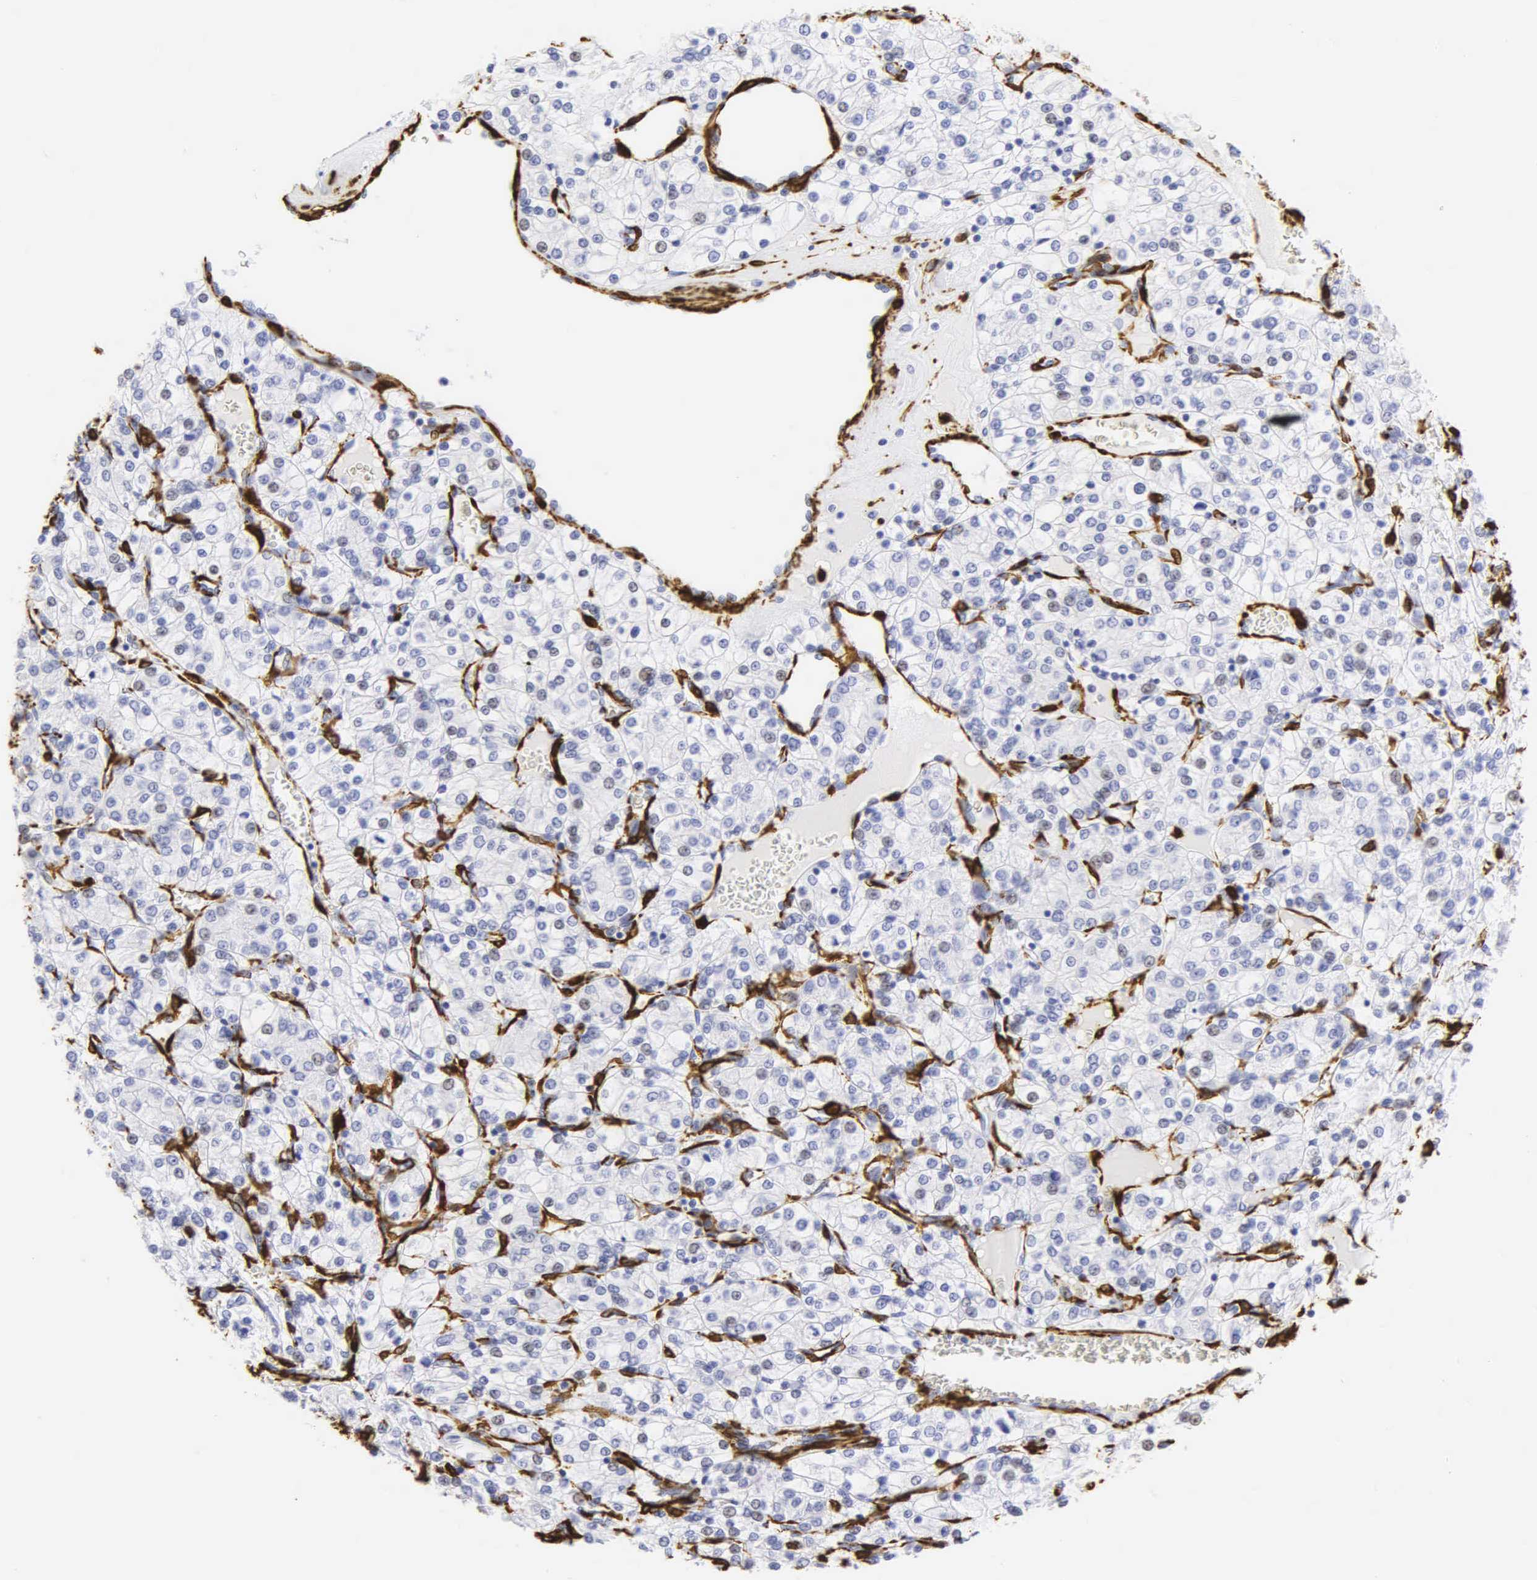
{"staining": {"intensity": "weak", "quantity": "<25%", "location": "nuclear"}, "tissue": "renal cancer", "cell_type": "Tumor cells", "image_type": "cancer", "snomed": [{"axis": "morphology", "description": "Adenocarcinoma, NOS"}, {"axis": "topography", "description": "Kidney"}], "caption": "DAB immunohistochemical staining of human renal adenocarcinoma demonstrates no significant expression in tumor cells.", "gene": "ACTA2", "patient": {"sex": "female", "age": 62}}